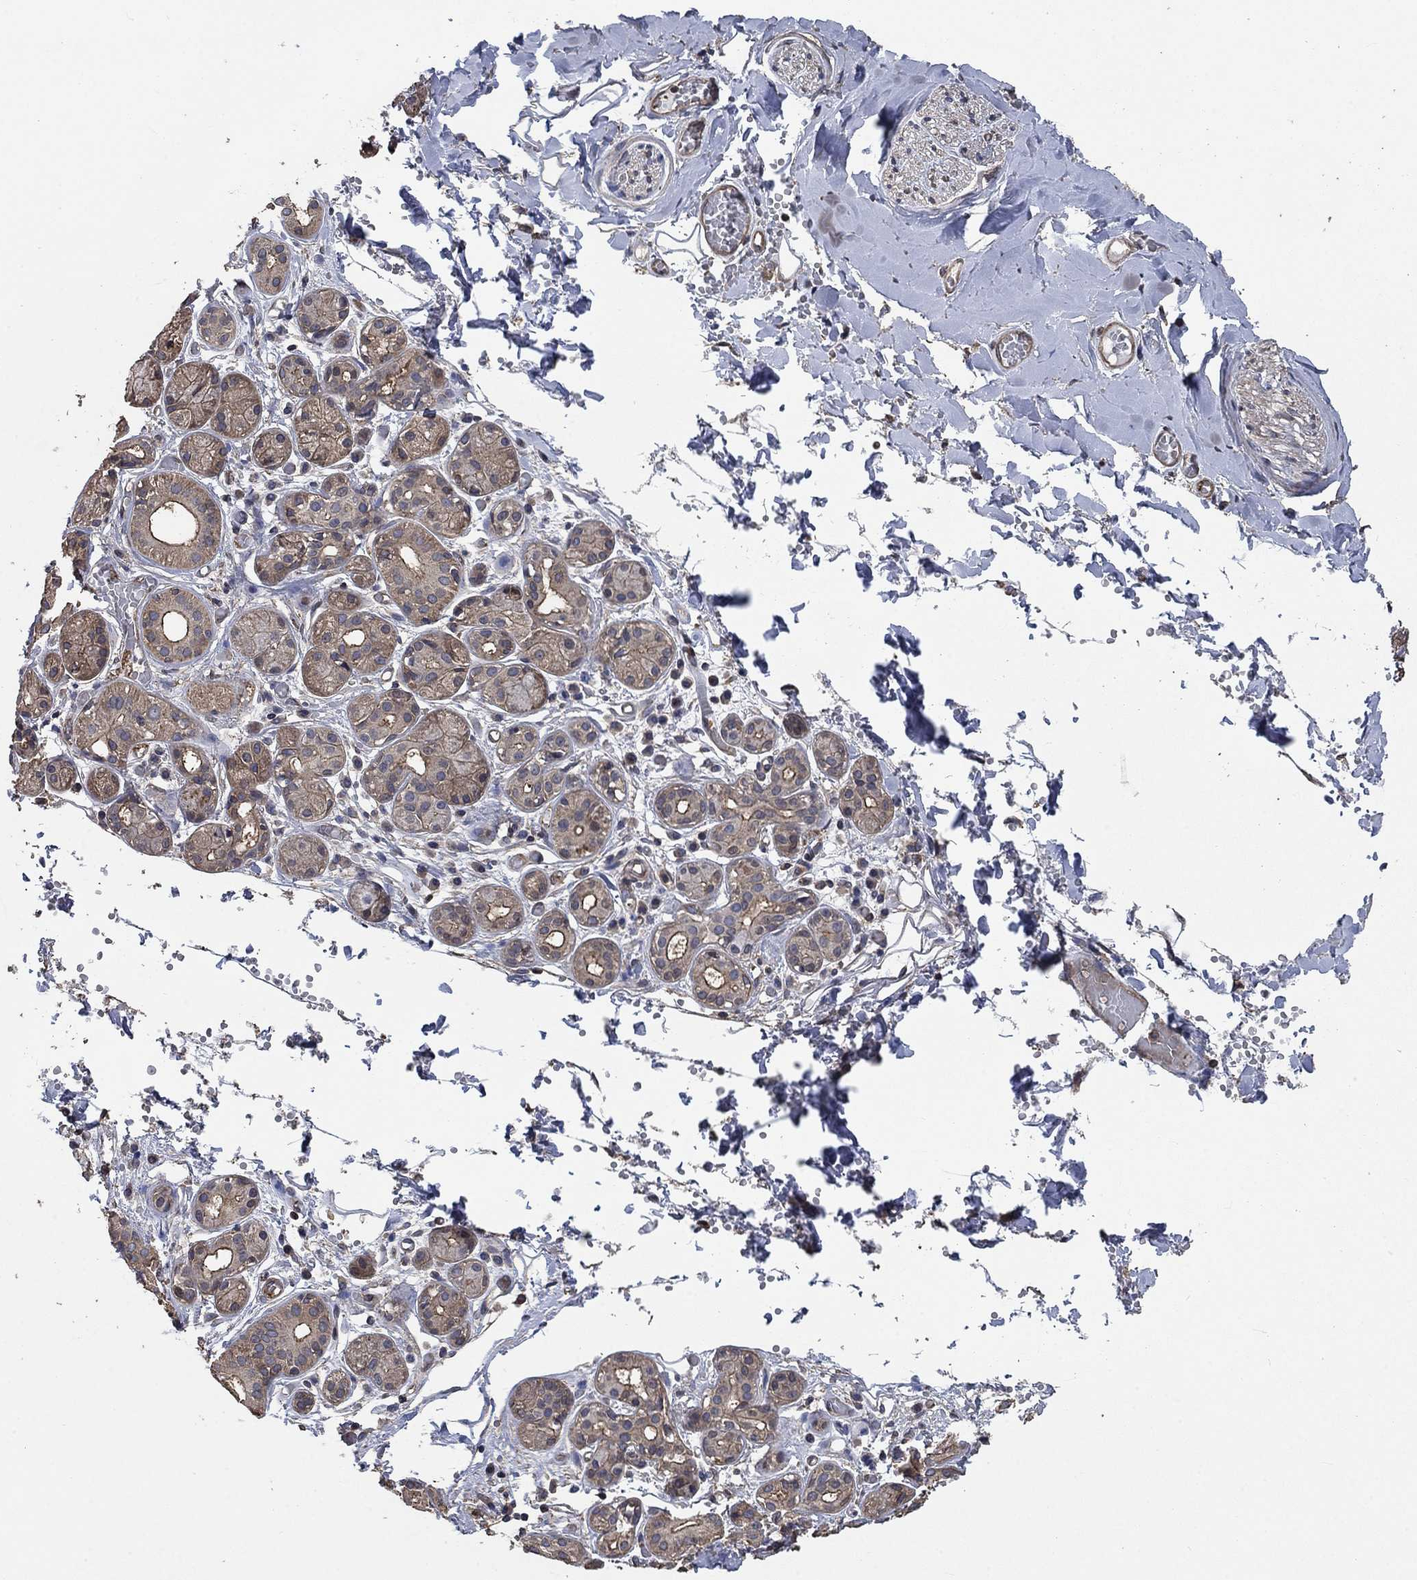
{"staining": {"intensity": "moderate", "quantity": "<25%", "location": "cytoplasmic/membranous"}, "tissue": "salivary gland", "cell_type": "Glandular cells", "image_type": "normal", "snomed": [{"axis": "morphology", "description": "Normal tissue, NOS"}, {"axis": "topography", "description": "Salivary gland"}, {"axis": "topography", "description": "Peripheral nerve tissue"}], "caption": "A photomicrograph of salivary gland stained for a protein demonstrates moderate cytoplasmic/membranous brown staining in glandular cells. The protein is shown in brown color, while the nuclei are stained blue.", "gene": "PDE3A", "patient": {"sex": "male", "age": 71}}